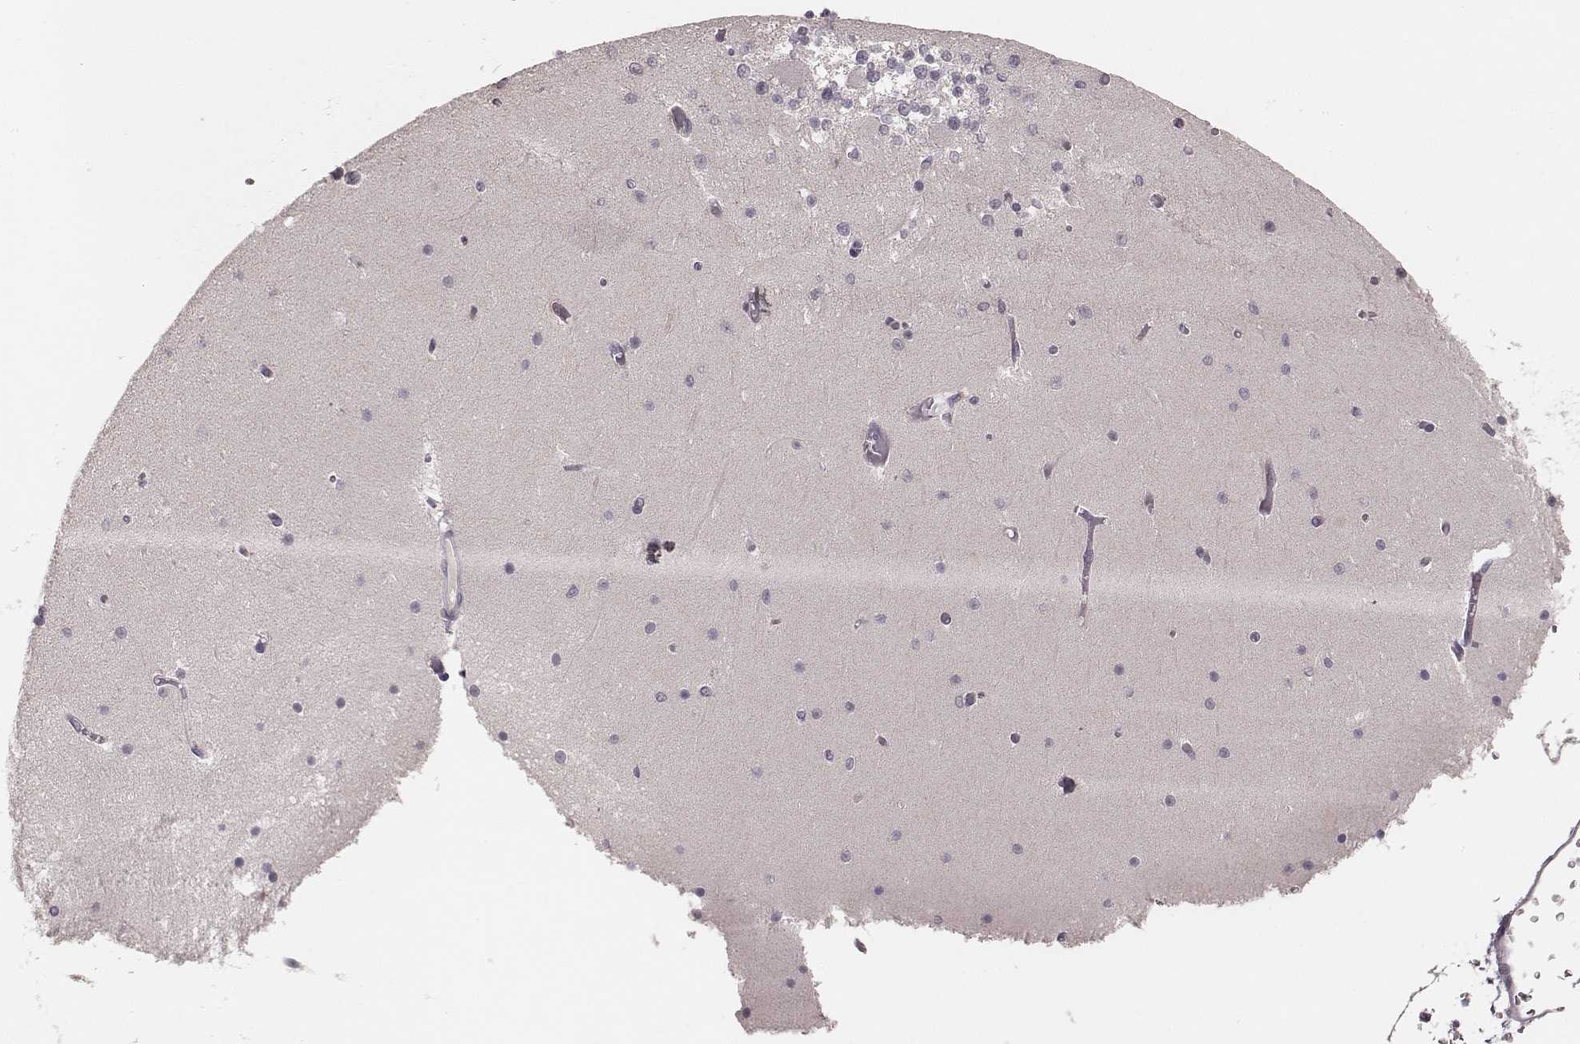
{"staining": {"intensity": "negative", "quantity": "none", "location": "none"}, "tissue": "cerebellum", "cell_type": "Cells in granular layer", "image_type": "normal", "snomed": [{"axis": "morphology", "description": "Normal tissue, NOS"}, {"axis": "topography", "description": "Cerebellum"}], "caption": "Cerebellum was stained to show a protein in brown. There is no significant staining in cells in granular layer.", "gene": "LY6K", "patient": {"sex": "female", "age": 28}}